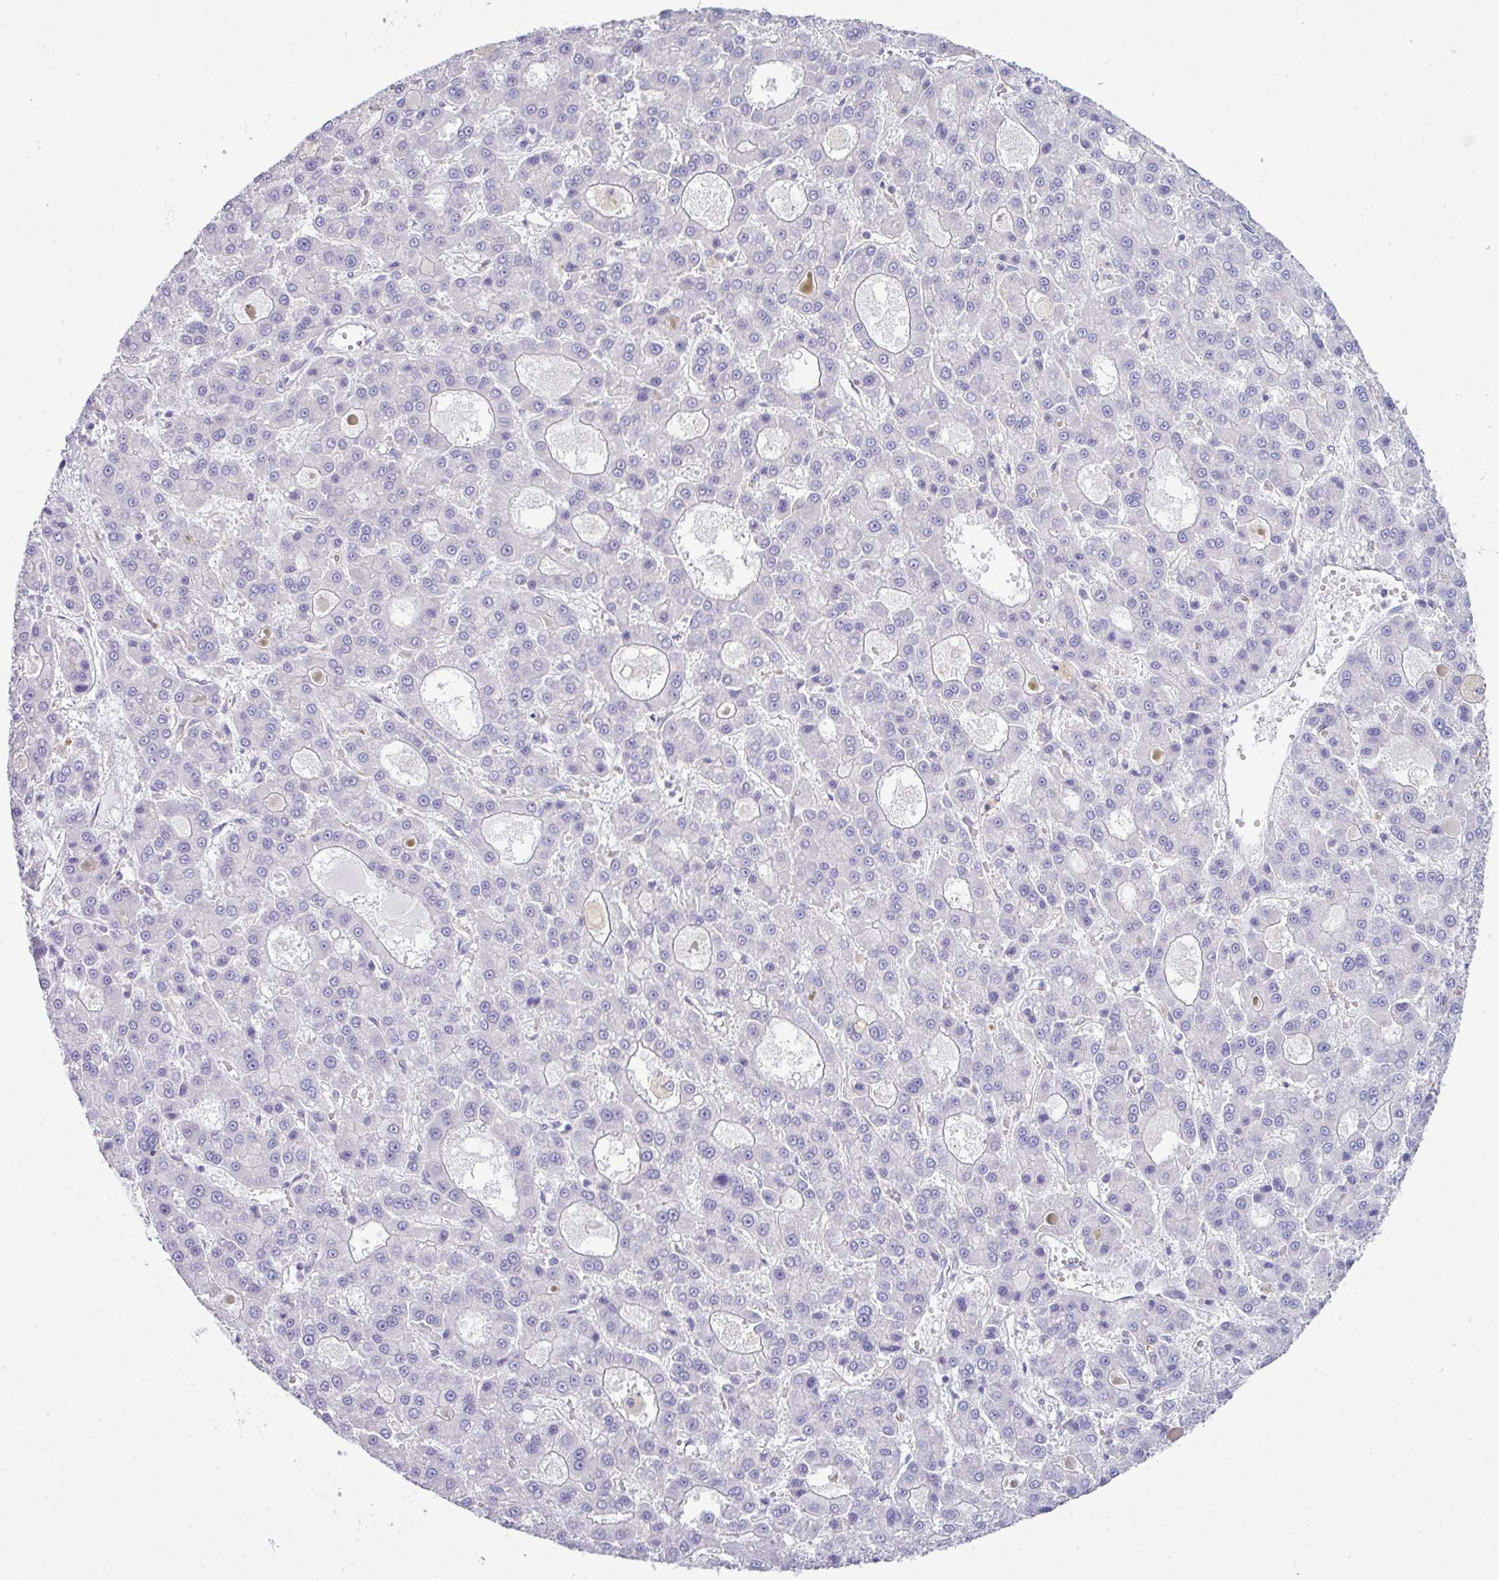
{"staining": {"intensity": "negative", "quantity": "none", "location": "none"}, "tissue": "liver cancer", "cell_type": "Tumor cells", "image_type": "cancer", "snomed": [{"axis": "morphology", "description": "Carcinoma, Hepatocellular, NOS"}, {"axis": "topography", "description": "Liver"}], "caption": "A histopathology image of liver hepatocellular carcinoma stained for a protein exhibits no brown staining in tumor cells.", "gene": "ABCC5", "patient": {"sex": "male", "age": 70}}